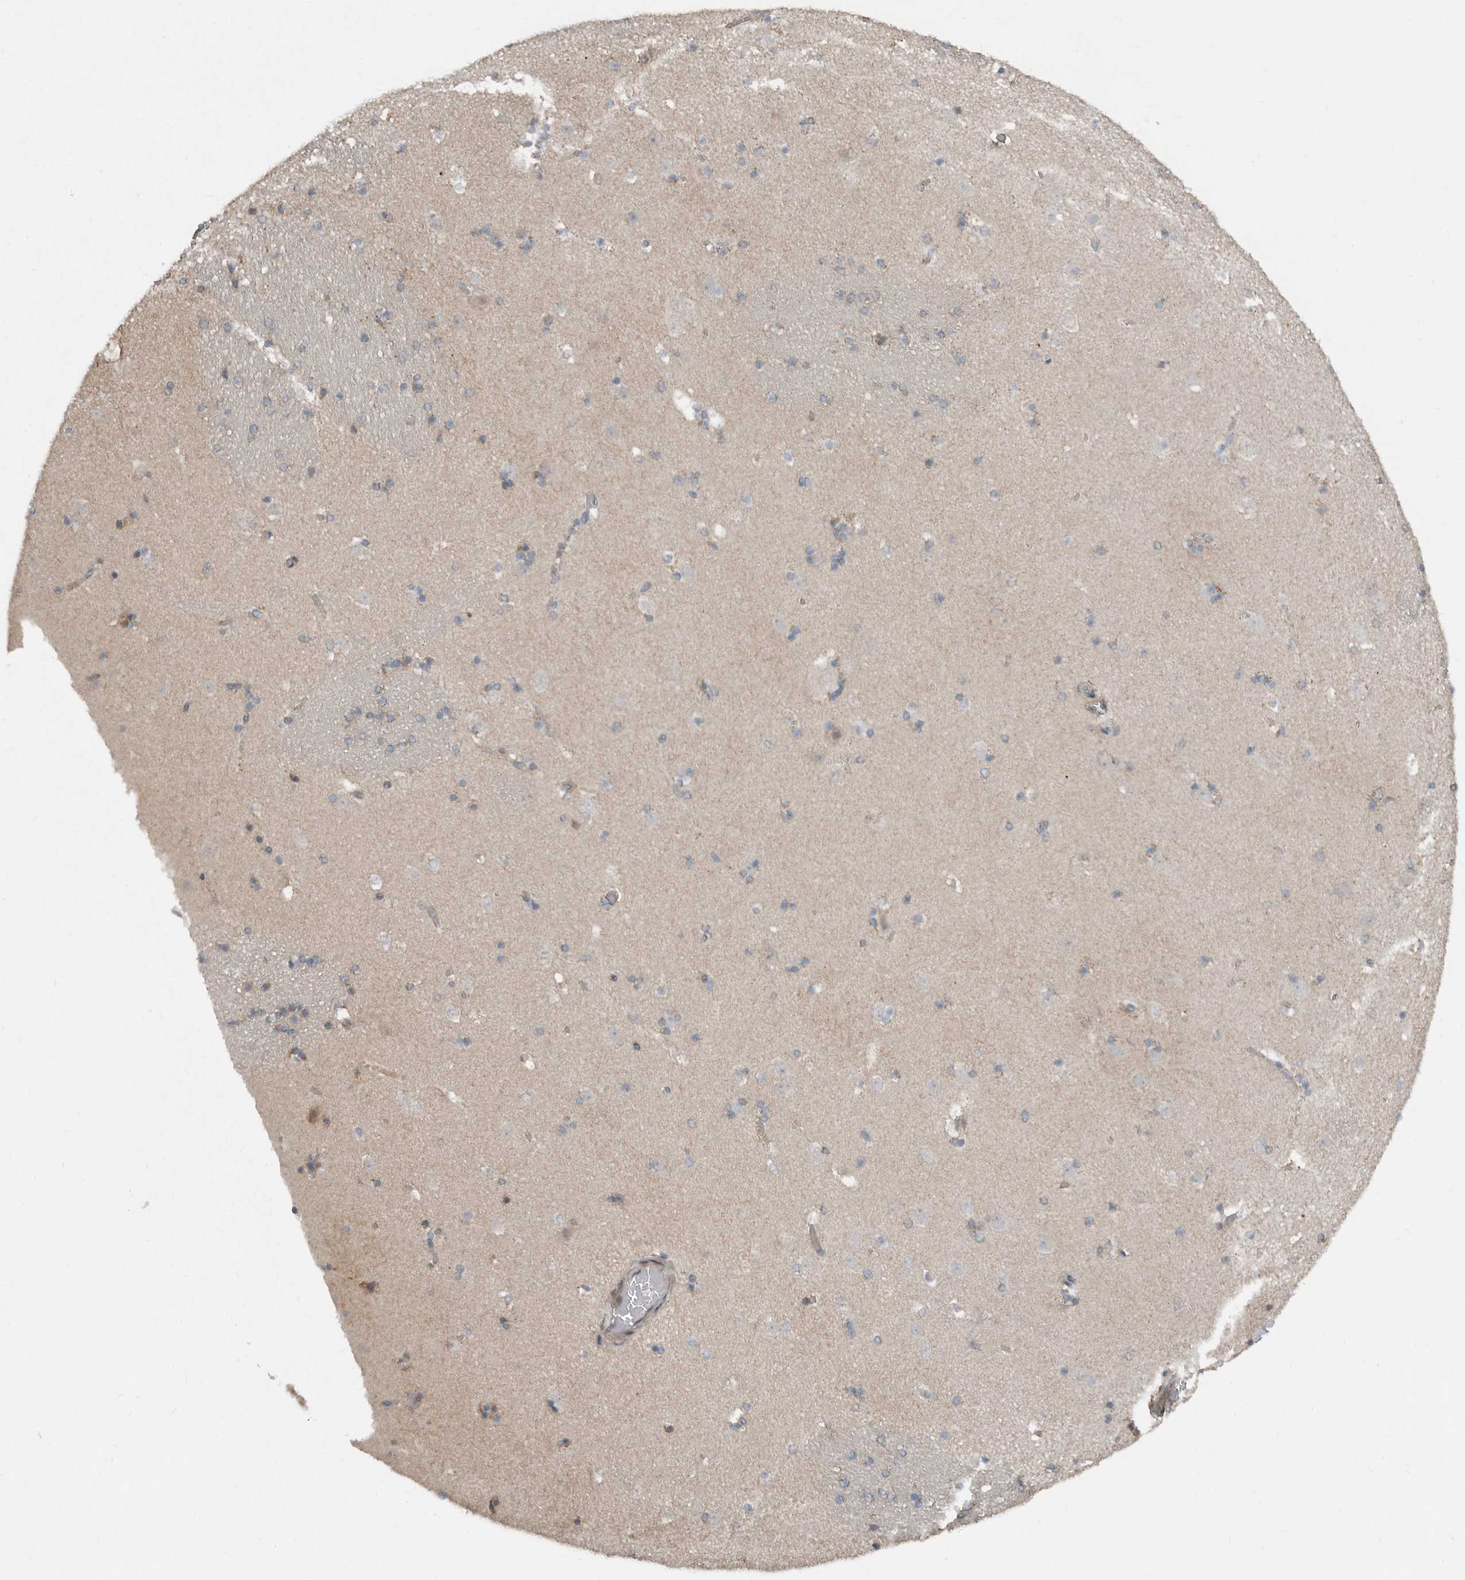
{"staining": {"intensity": "weak", "quantity": "<25%", "location": "cytoplasmic/membranous"}, "tissue": "caudate", "cell_type": "Glial cells", "image_type": "normal", "snomed": [{"axis": "morphology", "description": "Normal tissue, NOS"}, {"axis": "topography", "description": "Lateral ventricle wall"}], "caption": "Immunohistochemistry (IHC) histopathology image of unremarkable human caudate stained for a protein (brown), which shows no expression in glial cells. The staining is performed using DAB (3,3'-diaminobenzidine) brown chromogen with nuclei counter-stained in using hematoxylin.", "gene": "TEAD3", "patient": {"sex": "male", "age": 45}}